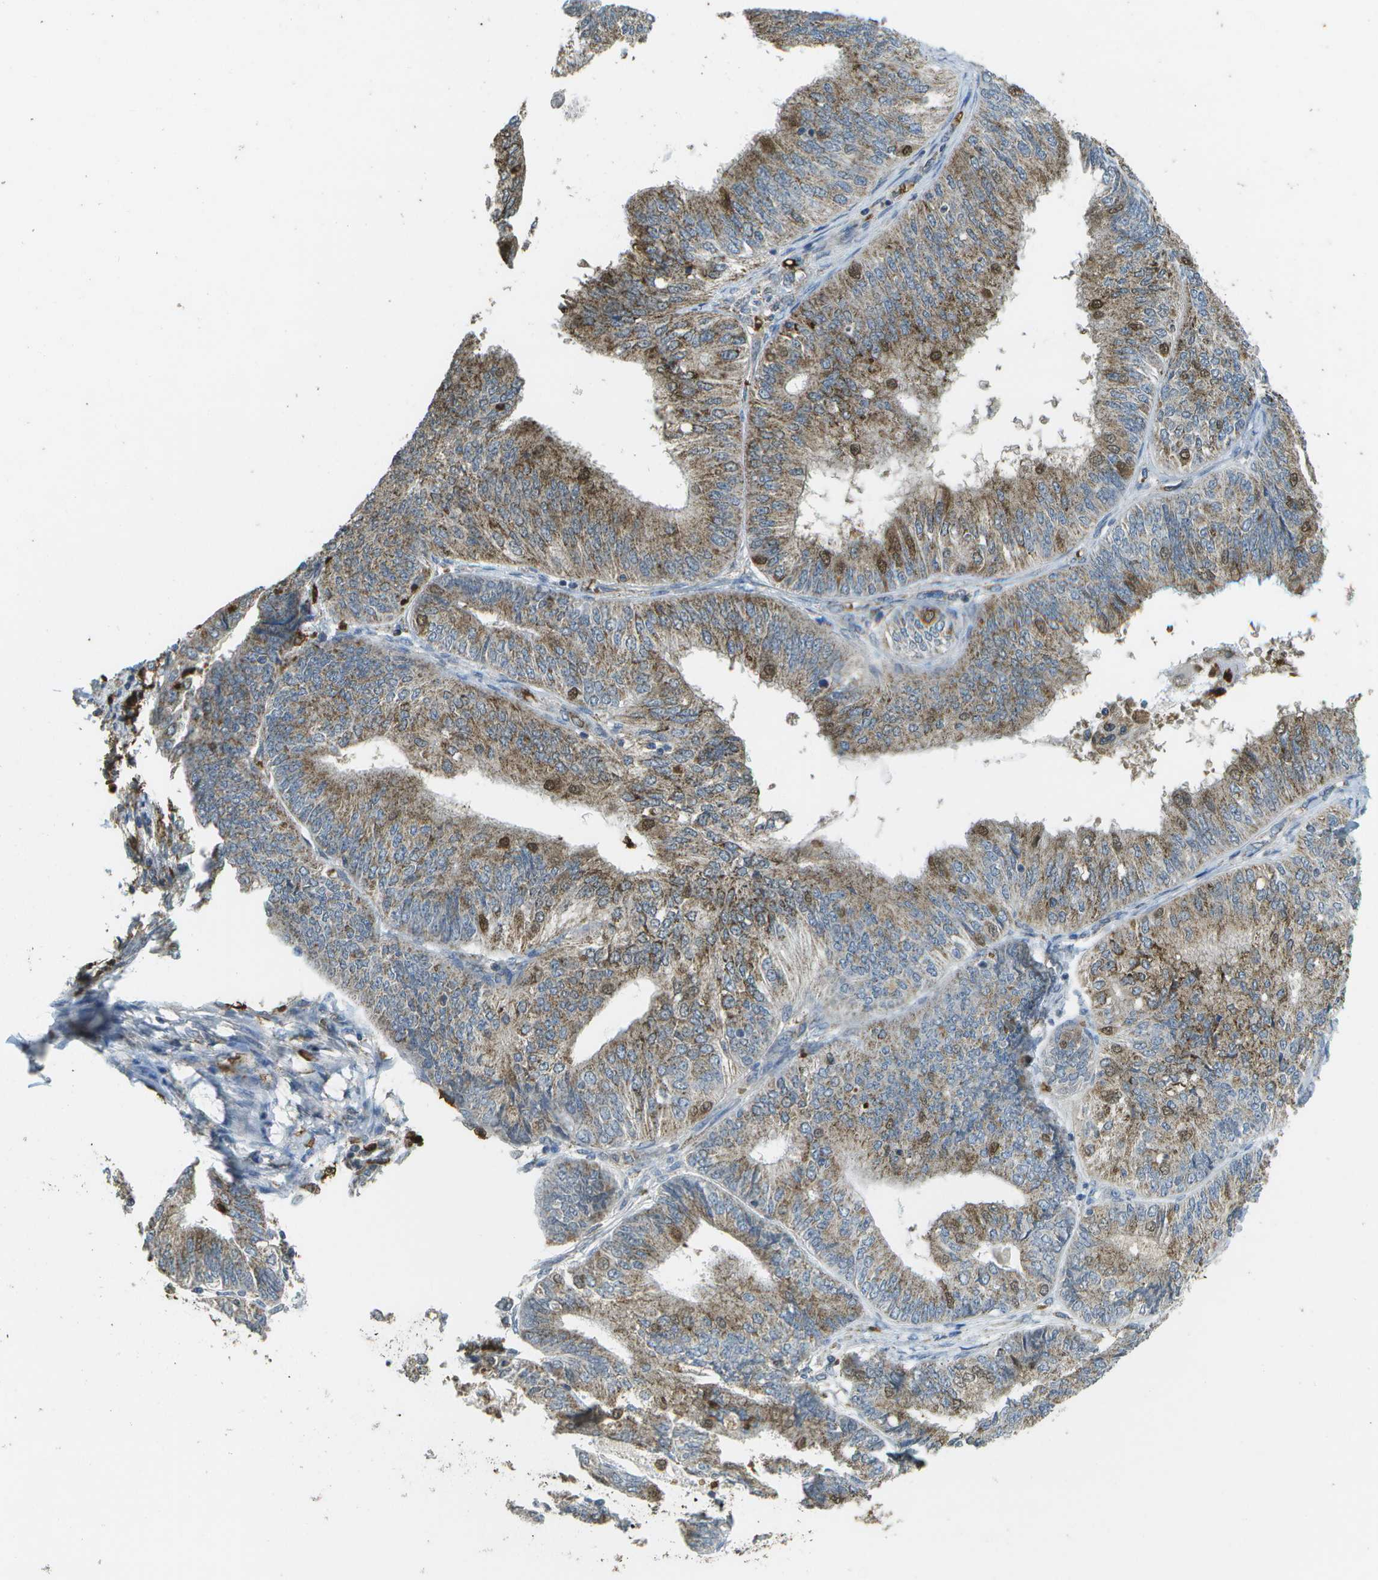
{"staining": {"intensity": "moderate", "quantity": ">75%", "location": "cytoplasmic/membranous"}, "tissue": "endometrial cancer", "cell_type": "Tumor cells", "image_type": "cancer", "snomed": [{"axis": "morphology", "description": "Adenocarcinoma, NOS"}, {"axis": "topography", "description": "Endometrium"}], "caption": "Immunohistochemical staining of endometrial cancer shows medium levels of moderate cytoplasmic/membranous positivity in about >75% of tumor cells.", "gene": "CACHD1", "patient": {"sex": "female", "age": 58}}